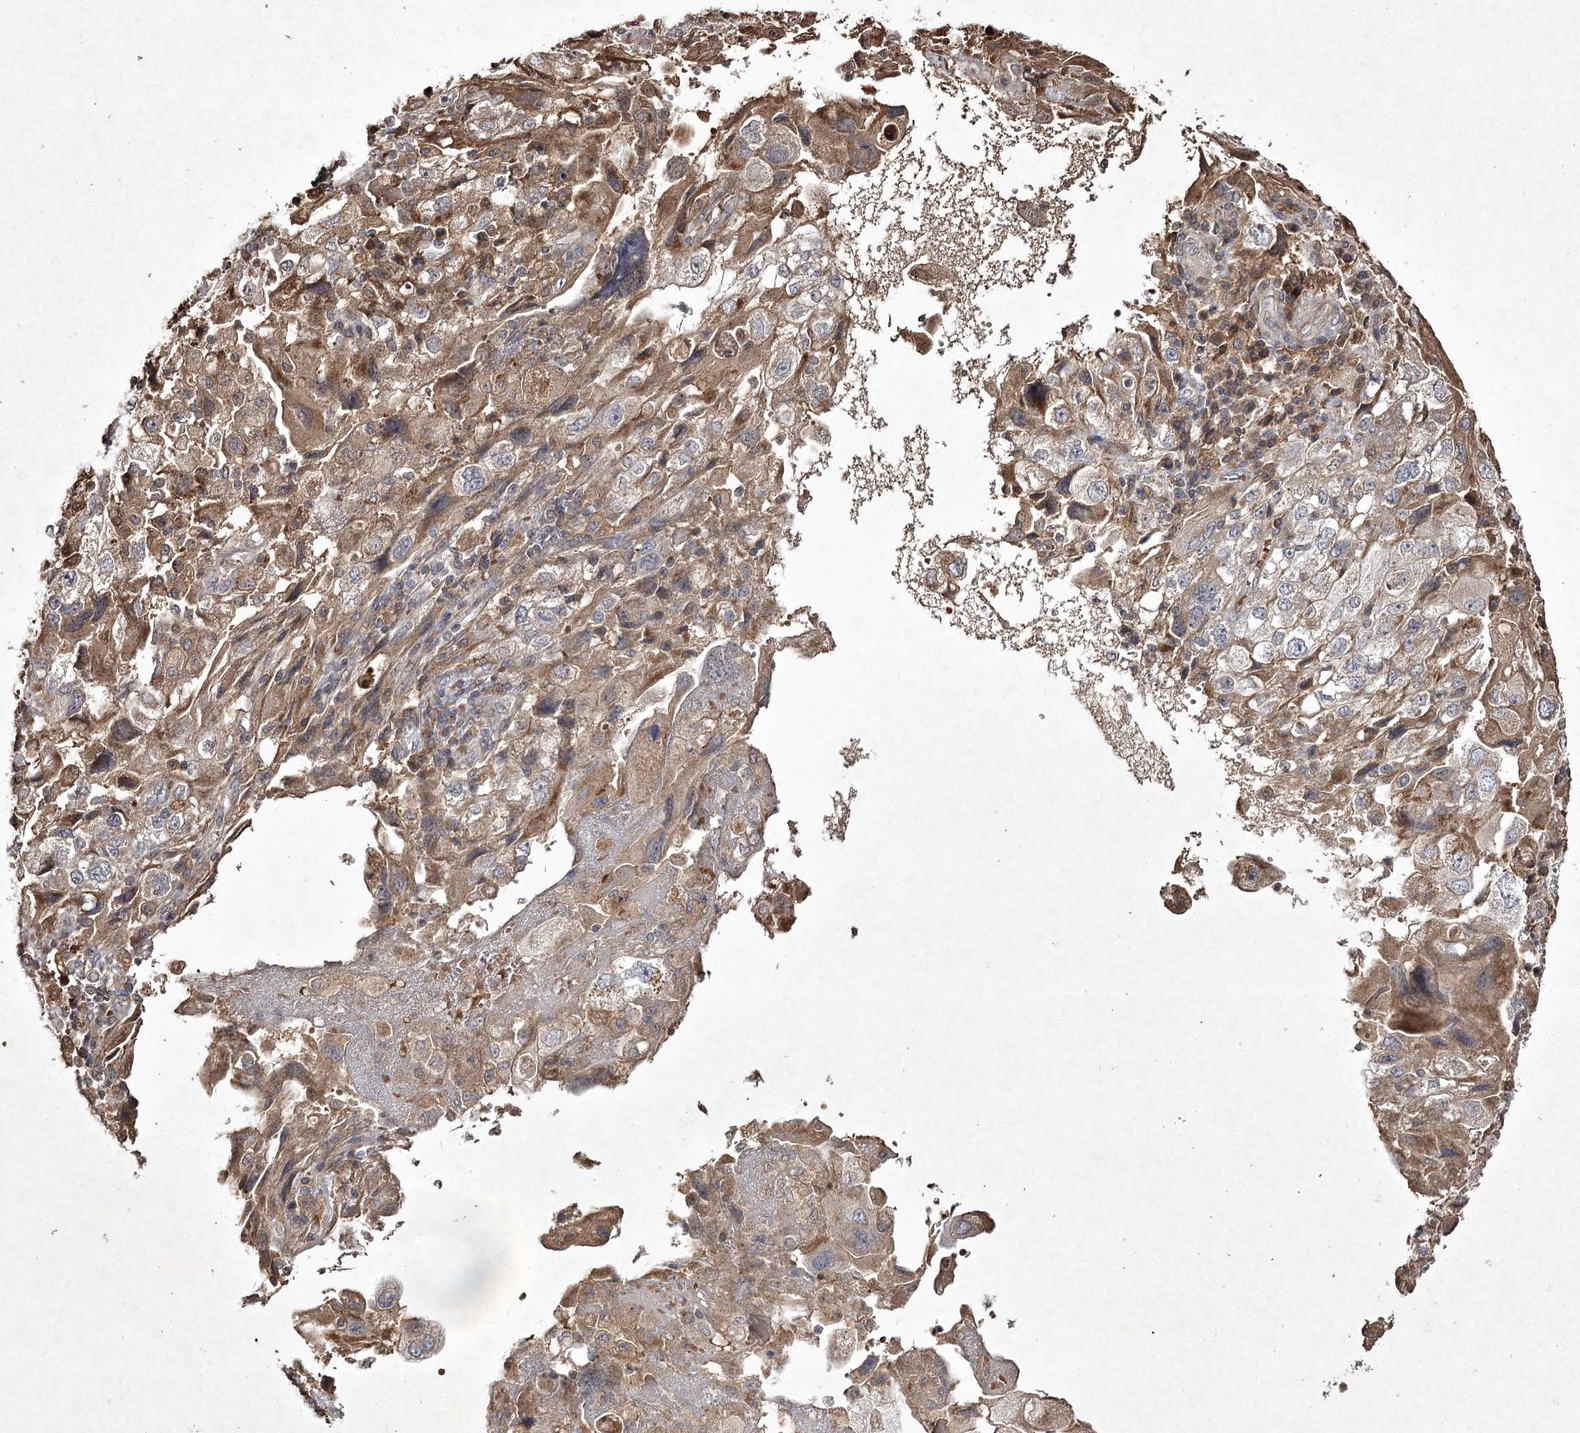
{"staining": {"intensity": "moderate", "quantity": ">75%", "location": "cytoplasmic/membranous"}, "tissue": "endometrial cancer", "cell_type": "Tumor cells", "image_type": "cancer", "snomed": [{"axis": "morphology", "description": "Adenocarcinoma, NOS"}, {"axis": "topography", "description": "Endometrium"}], "caption": "Endometrial cancer (adenocarcinoma) was stained to show a protein in brown. There is medium levels of moderate cytoplasmic/membranous expression in about >75% of tumor cells.", "gene": "CYP2B6", "patient": {"sex": "female", "age": 49}}